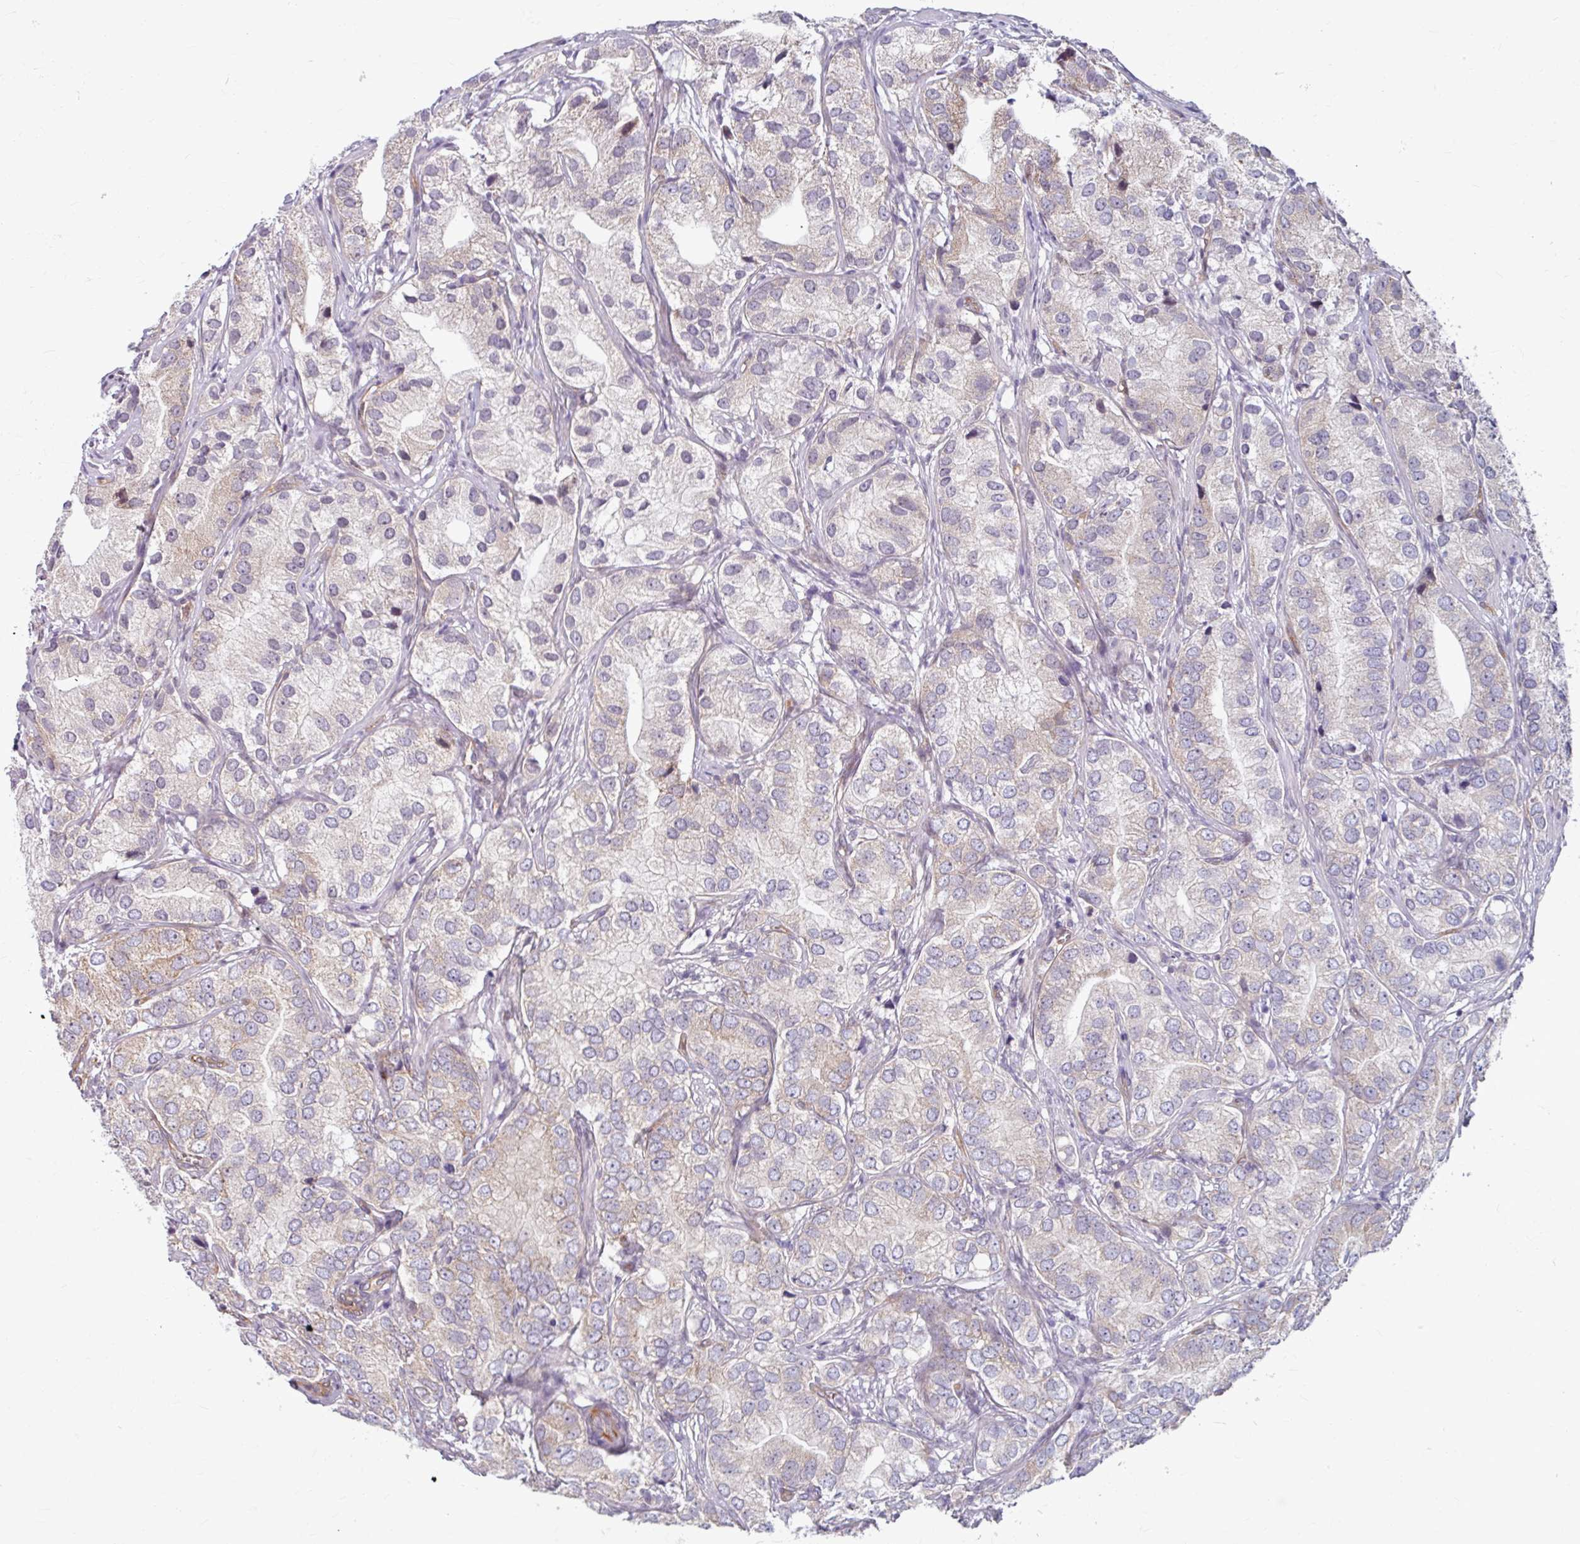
{"staining": {"intensity": "weak", "quantity": "<25%", "location": "cytoplasmic/membranous"}, "tissue": "prostate cancer", "cell_type": "Tumor cells", "image_type": "cancer", "snomed": [{"axis": "morphology", "description": "Adenocarcinoma, High grade"}, {"axis": "topography", "description": "Prostate"}], "caption": "Immunohistochemistry histopathology image of neoplastic tissue: prostate cancer stained with DAB (3,3'-diaminobenzidine) shows no significant protein expression in tumor cells. The staining was performed using DAB to visualize the protein expression in brown, while the nuclei were stained in blue with hematoxylin (Magnification: 20x).", "gene": "DAAM2", "patient": {"sex": "male", "age": 82}}